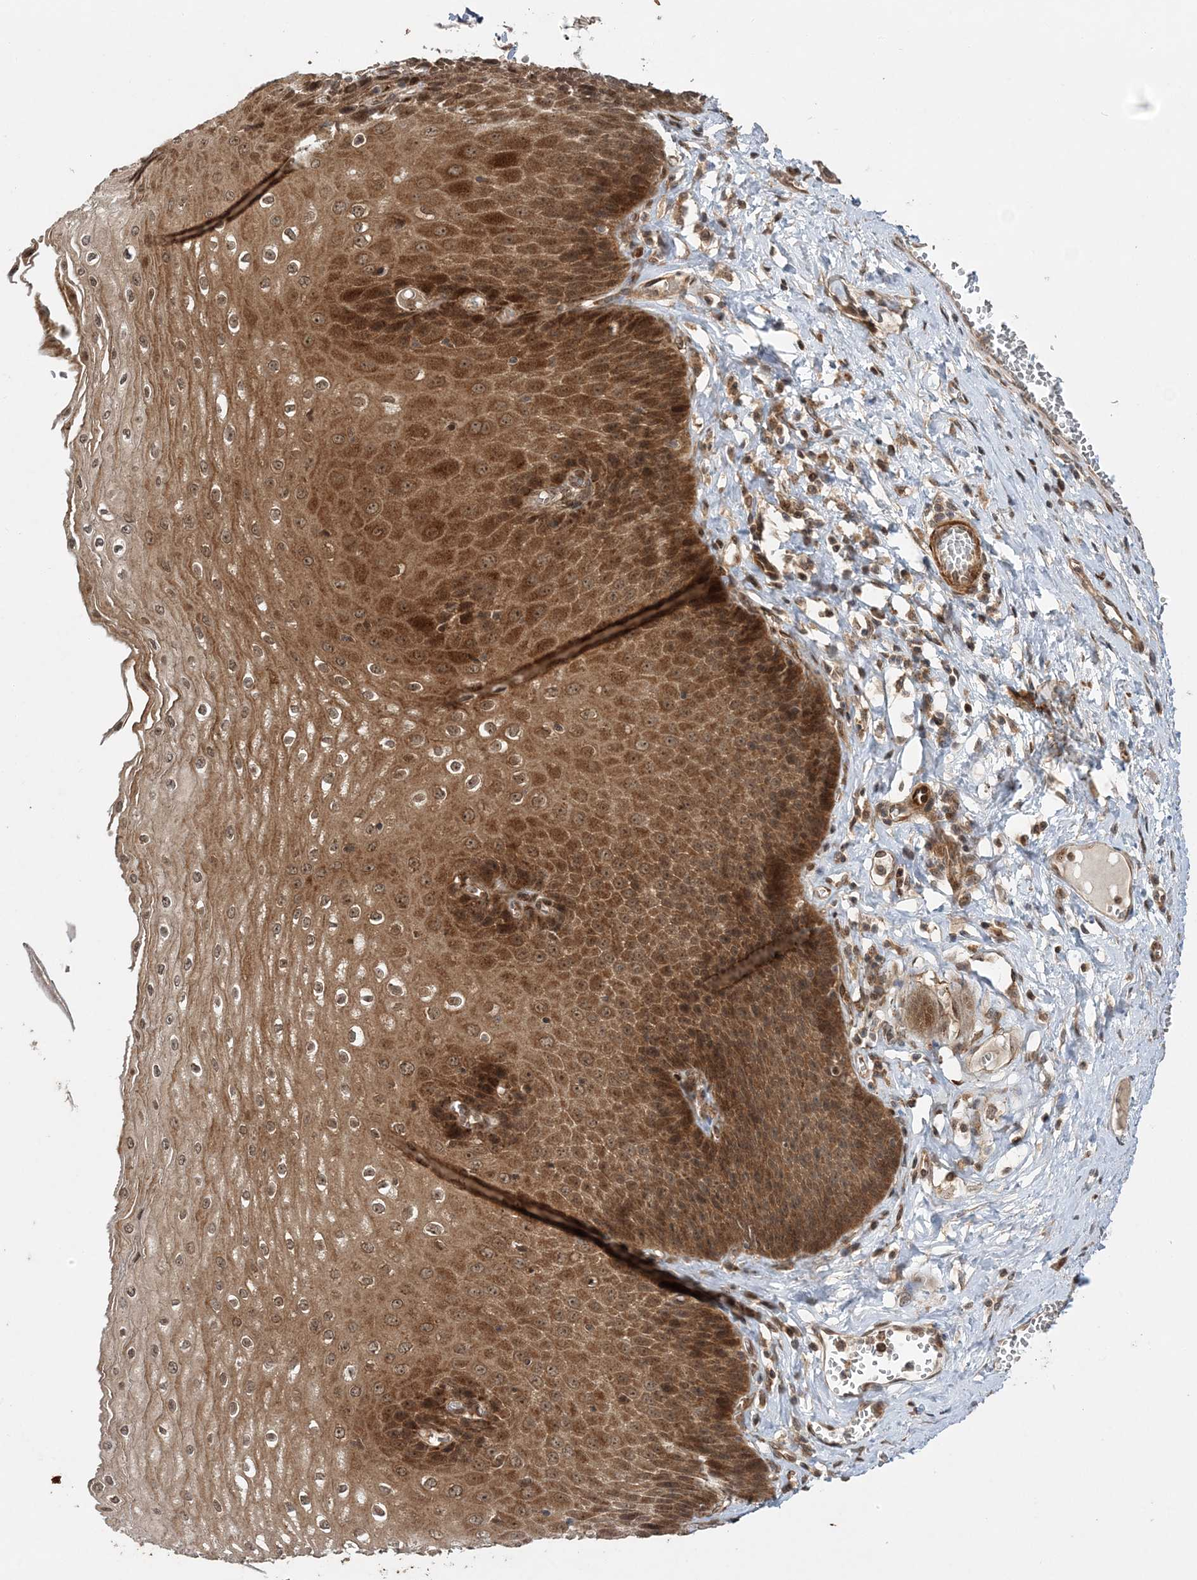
{"staining": {"intensity": "strong", "quantity": "25%-75%", "location": "cytoplasmic/membranous,nuclear"}, "tissue": "esophagus", "cell_type": "Squamous epithelial cells", "image_type": "normal", "snomed": [{"axis": "morphology", "description": "Normal tissue, NOS"}, {"axis": "topography", "description": "Esophagus"}], "caption": "This image displays normal esophagus stained with immunohistochemistry (IHC) to label a protein in brown. The cytoplasmic/membranous,nuclear of squamous epithelial cells show strong positivity for the protein. Nuclei are counter-stained blue.", "gene": "UBTD2", "patient": {"sex": "male", "age": 60}}